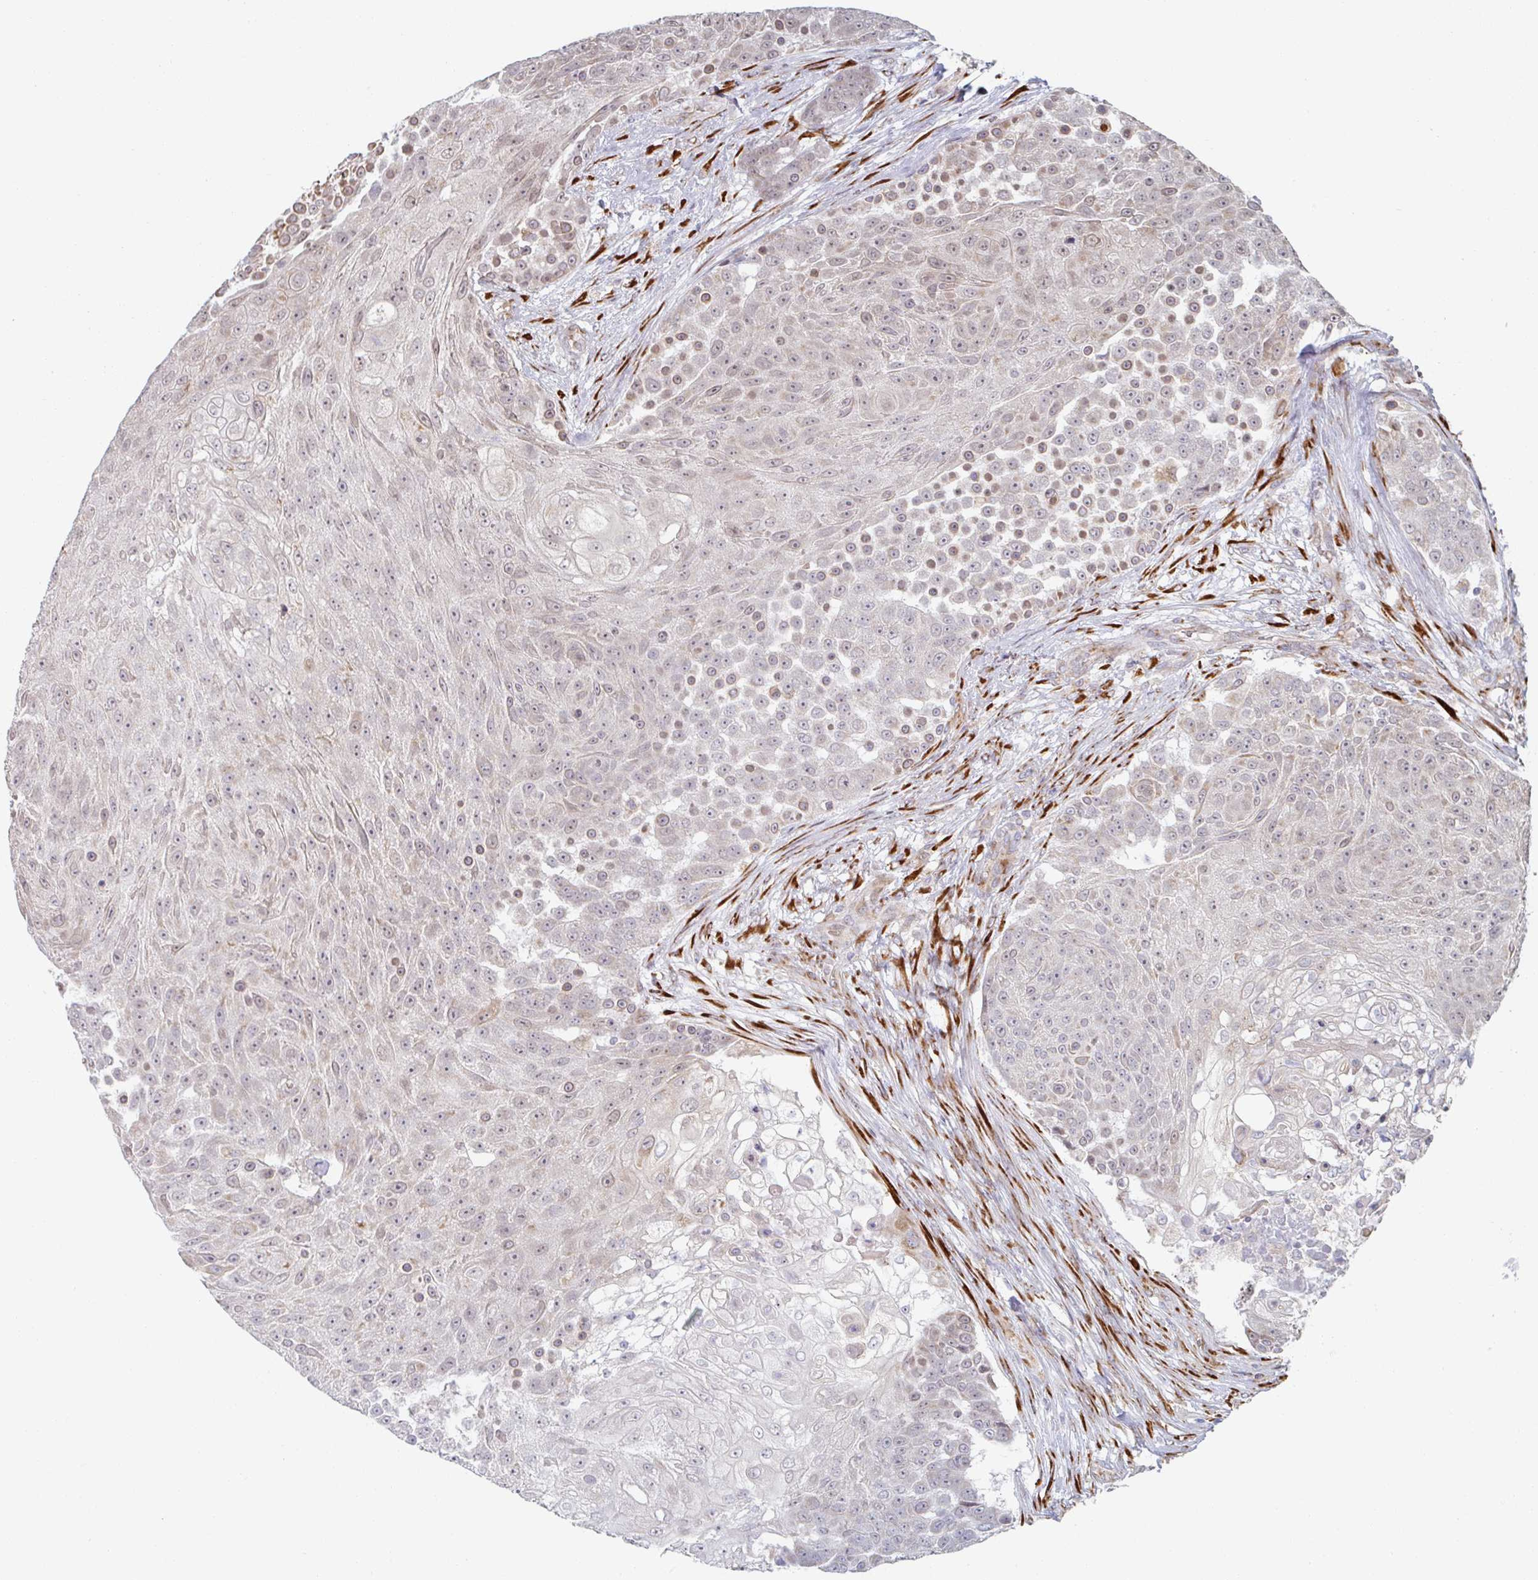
{"staining": {"intensity": "negative", "quantity": "none", "location": "none"}, "tissue": "urothelial cancer", "cell_type": "Tumor cells", "image_type": "cancer", "snomed": [{"axis": "morphology", "description": "Urothelial carcinoma, High grade"}, {"axis": "topography", "description": "Urinary bladder"}], "caption": "Protein analysis of urothelial carcinoma (high-grade) demonstrates no significant staining in tumor cells.", "gene": "TRAPPC10", "patient": {"sex": "female", "age": 63}}